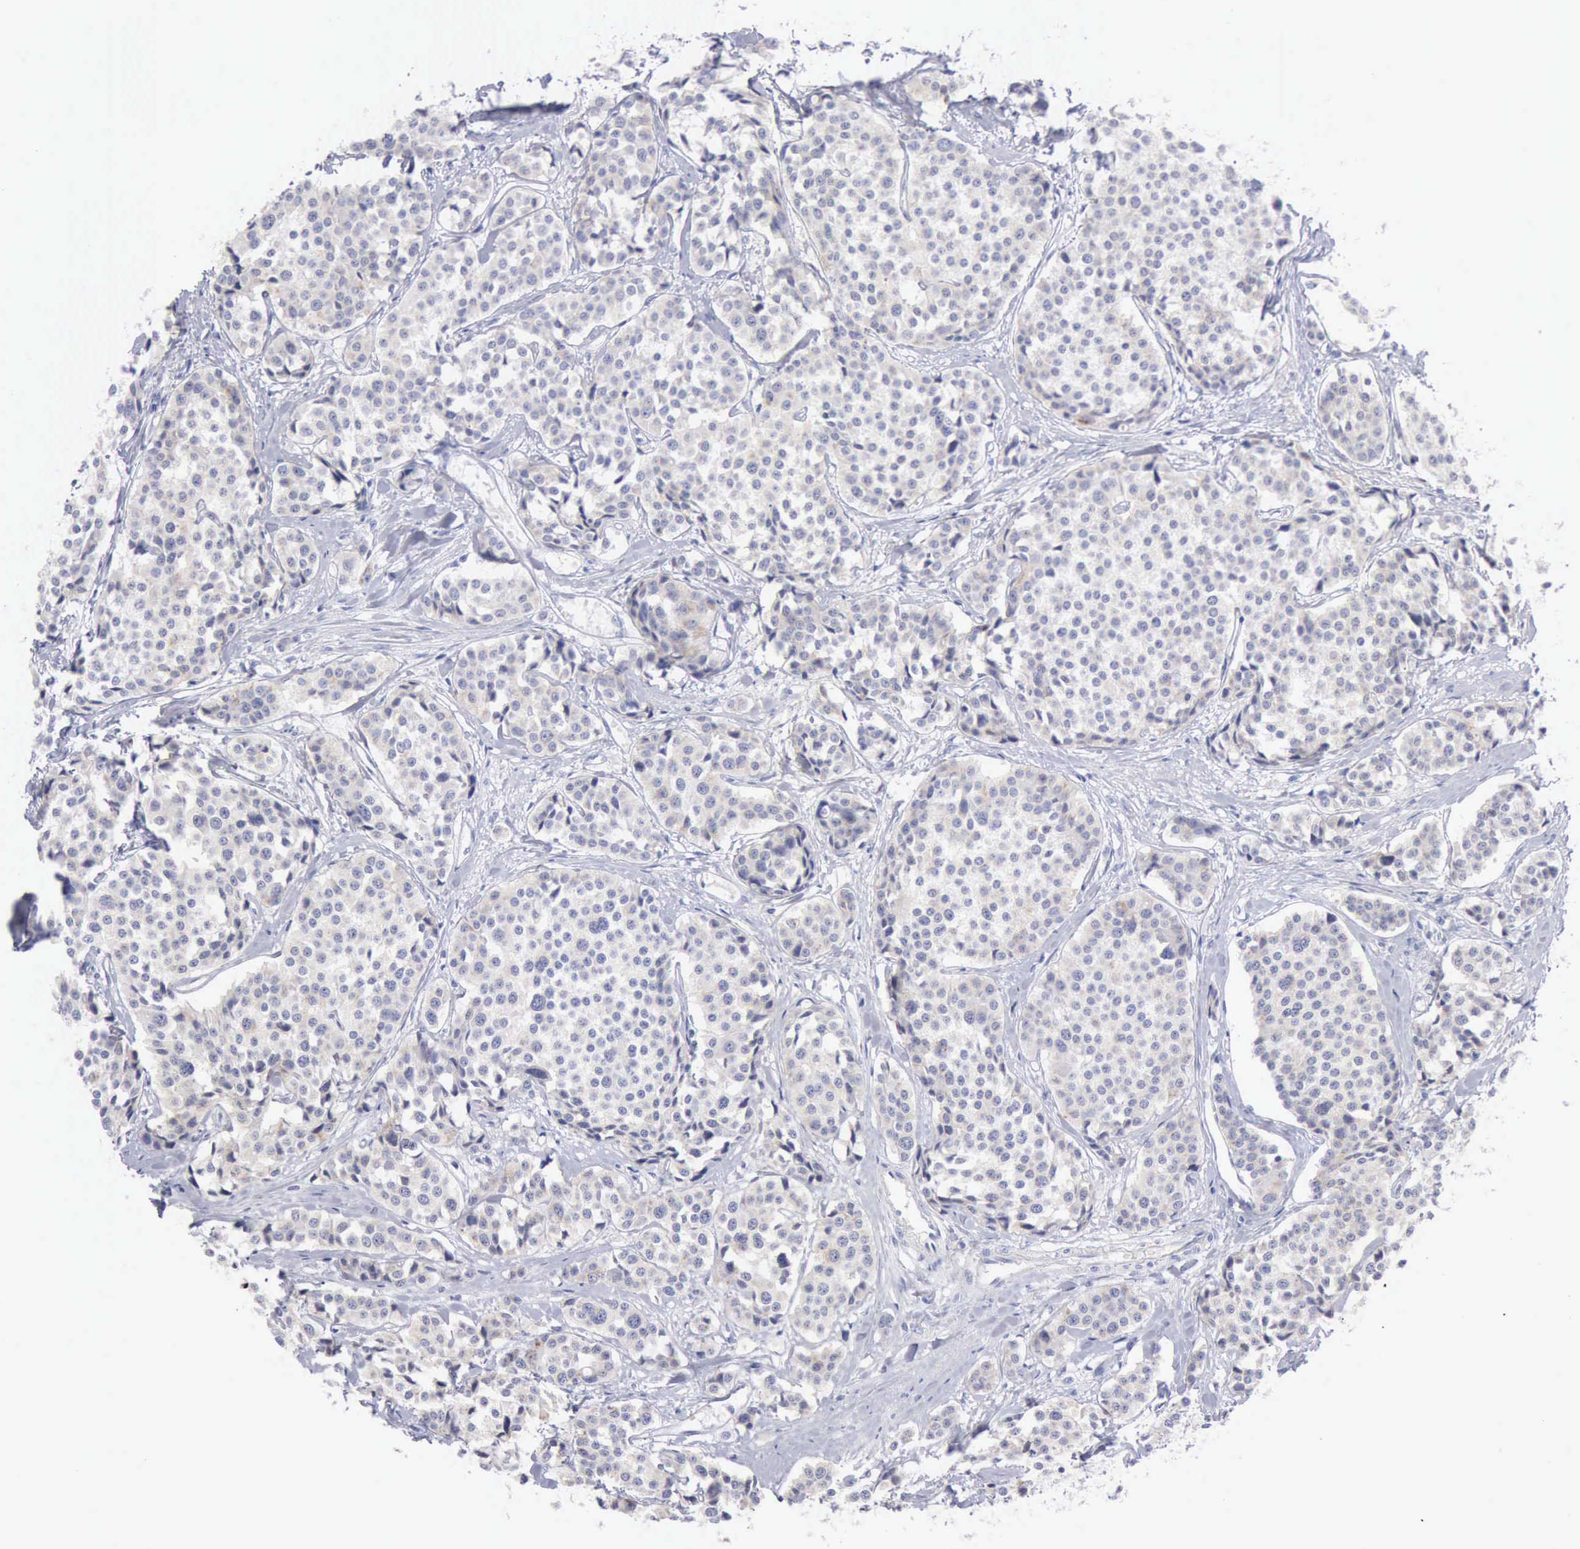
{"staining": {"intensity": "weak", "quantity": "<25%", "location": "cytoplasmic/membranous"}, "tissue": "carcinoid", "cell_type": "Tumor cells", "image_type": "cancer", "snomed": [{"axis": "morphology", "description": "Carcinoid, malignant, NOS"}, {"axis": "topography", "description": "Small intestine"}], "caption": "The IHC micrograph has no significant staining in tumor cells of carcinoid tissue.", "gene": "ANGEL1", "patient": {"sex": "male", "age": 60}}